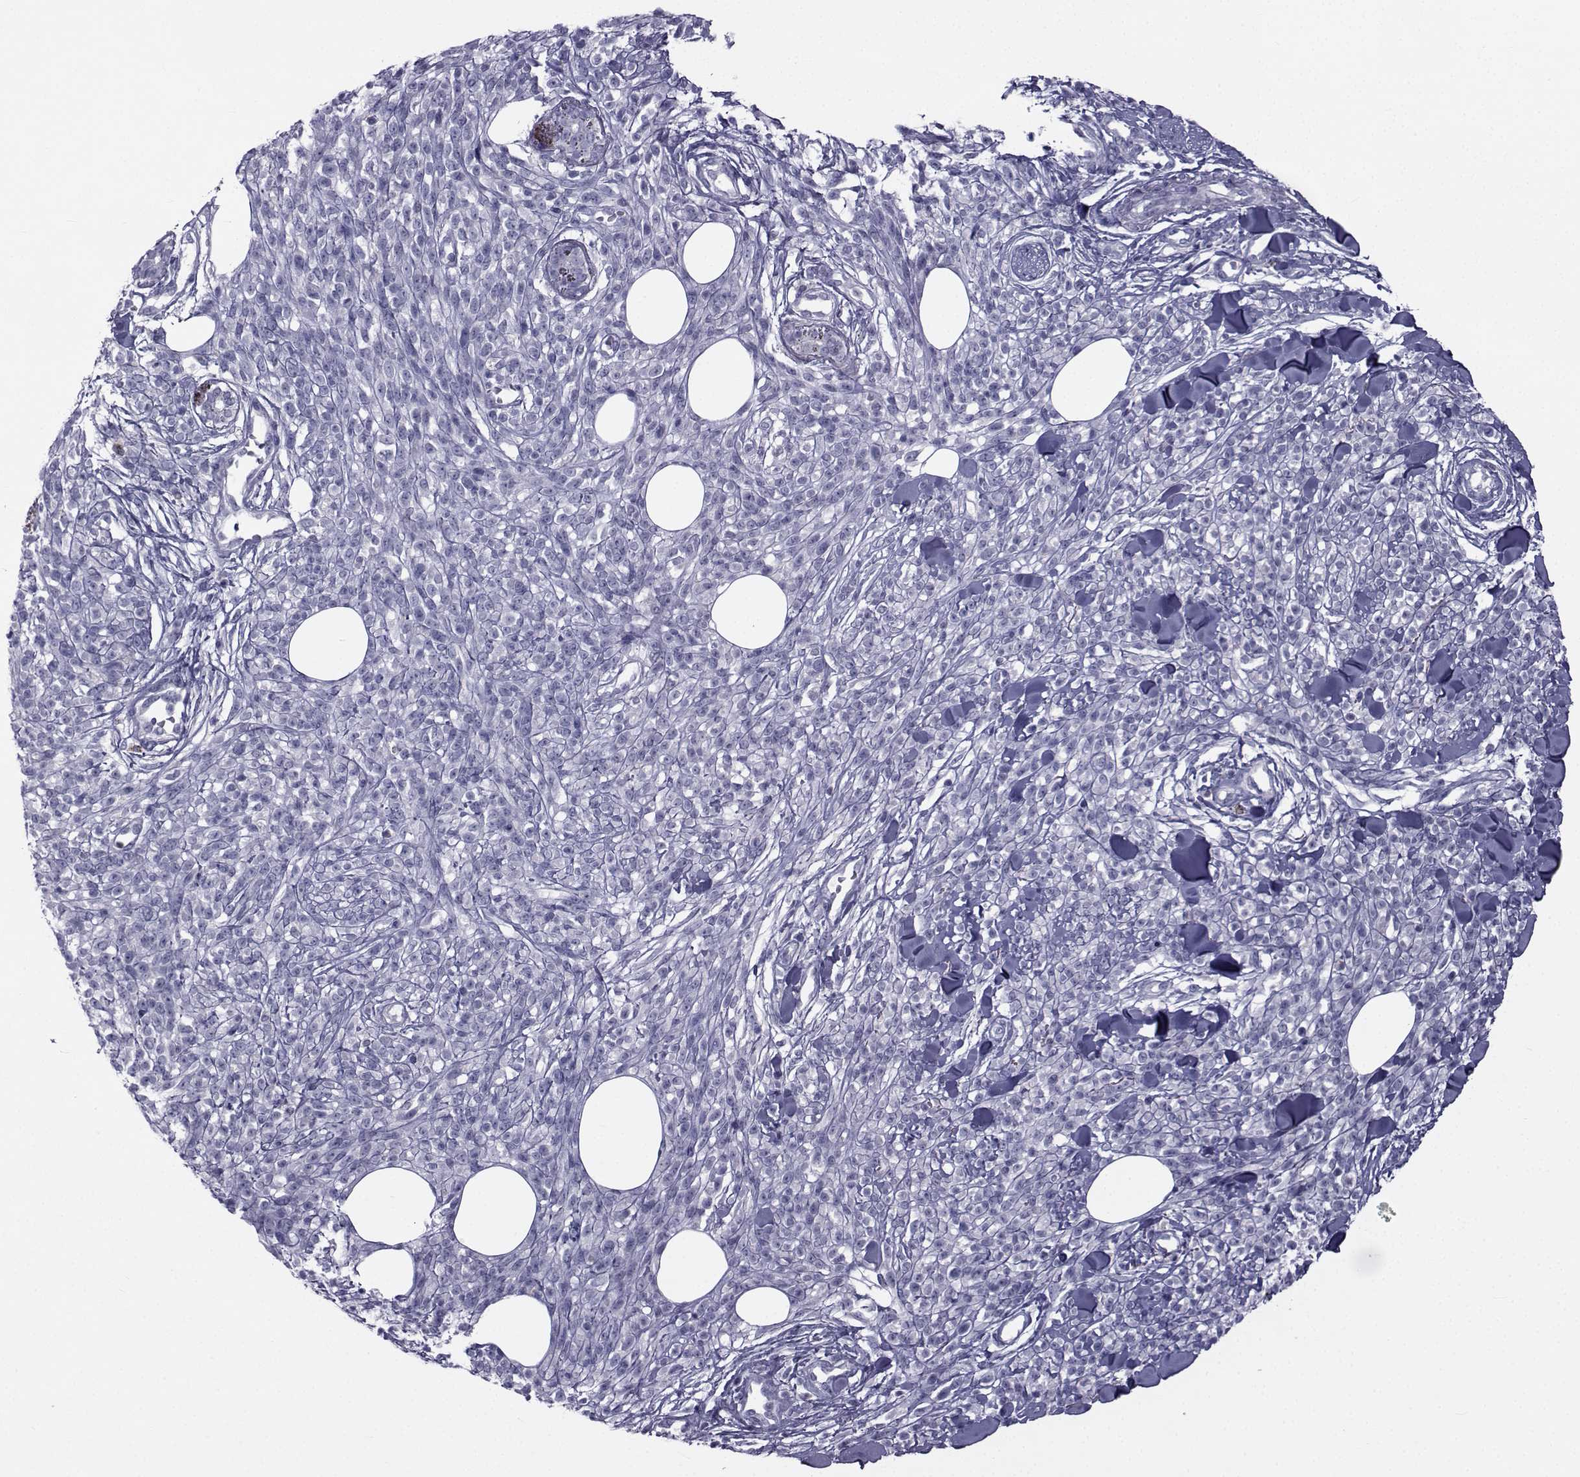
{"staining": {"intensity": "negative", "quantity": "none", "location": "none"}, "tissue": "melanoma", "cell_type": "Tumor cells", "image_type": "cancer", "snomed": [{"axis": "morphology", "description": "Malignant melanoma, NOS"}, {"axis": "topography", "description": "Skin"}, {"axis": "topography", "description": "Skin of trunk"}], "caption": "Tumor cells show no significant staining in melanoma.", "gene": "FDXR", "patient": {"sex": "male", "age": 74}}